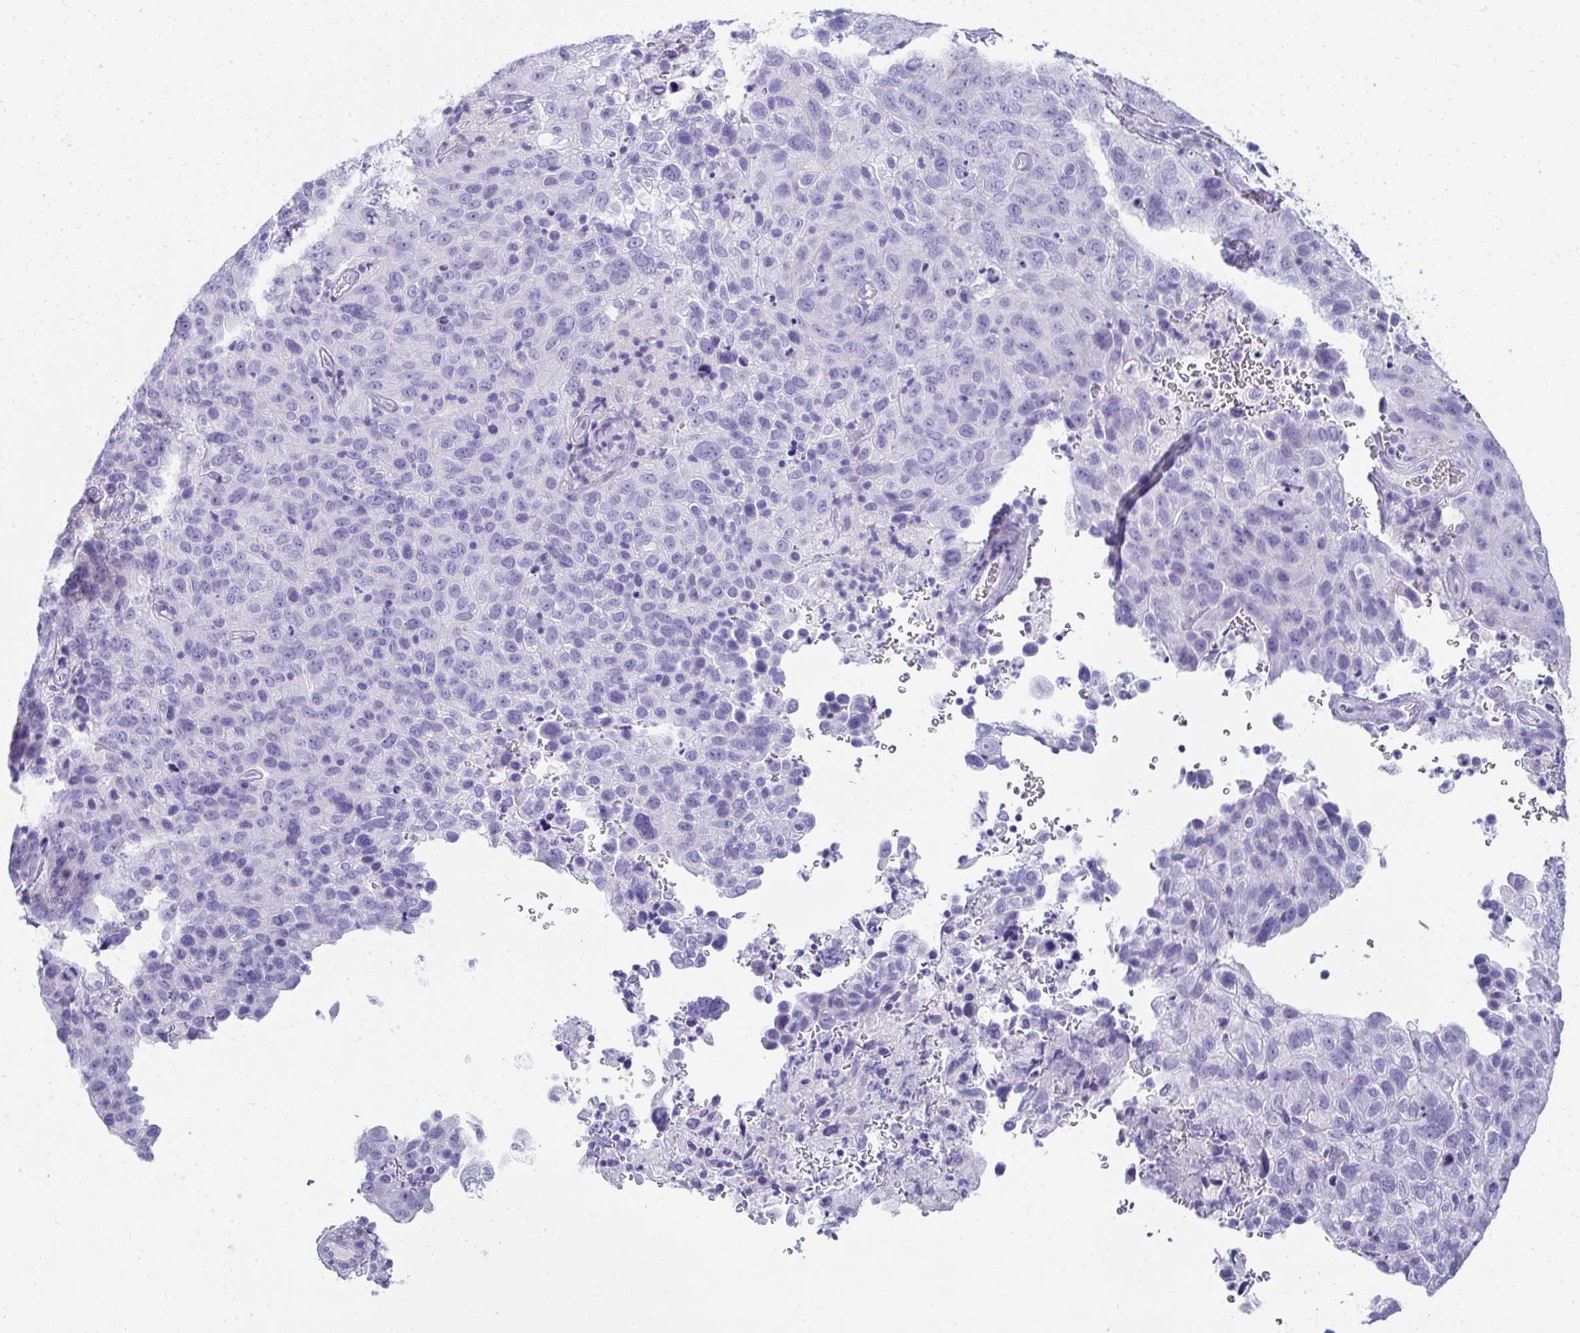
{"staining": {"intensity": "negative", "quantity": "none", "location": "none"}, "tissue": "cervical cancer", "cell_type": "Tumor cells", "image_type": "cancer", "snomed": [{"axis": "morphology", "description": "Squamous cell carcinoma, NOS"}, {"axis": "topography", "description": "Cervix"}], "caption": "A high-resolution histopathology image shows immunohistochemistry (IHC) staining of cervical squamous cell carcinoma, which demonstrates no significant positivity in tumor cells. Brightfield microscopy of immunohistochemistry (IHC) stained with DAB (brown) and hematoxylin (blue), captured at high magnification.", "gene": "SEC14L3", "patient": {"sex": "female", "age": 44}}